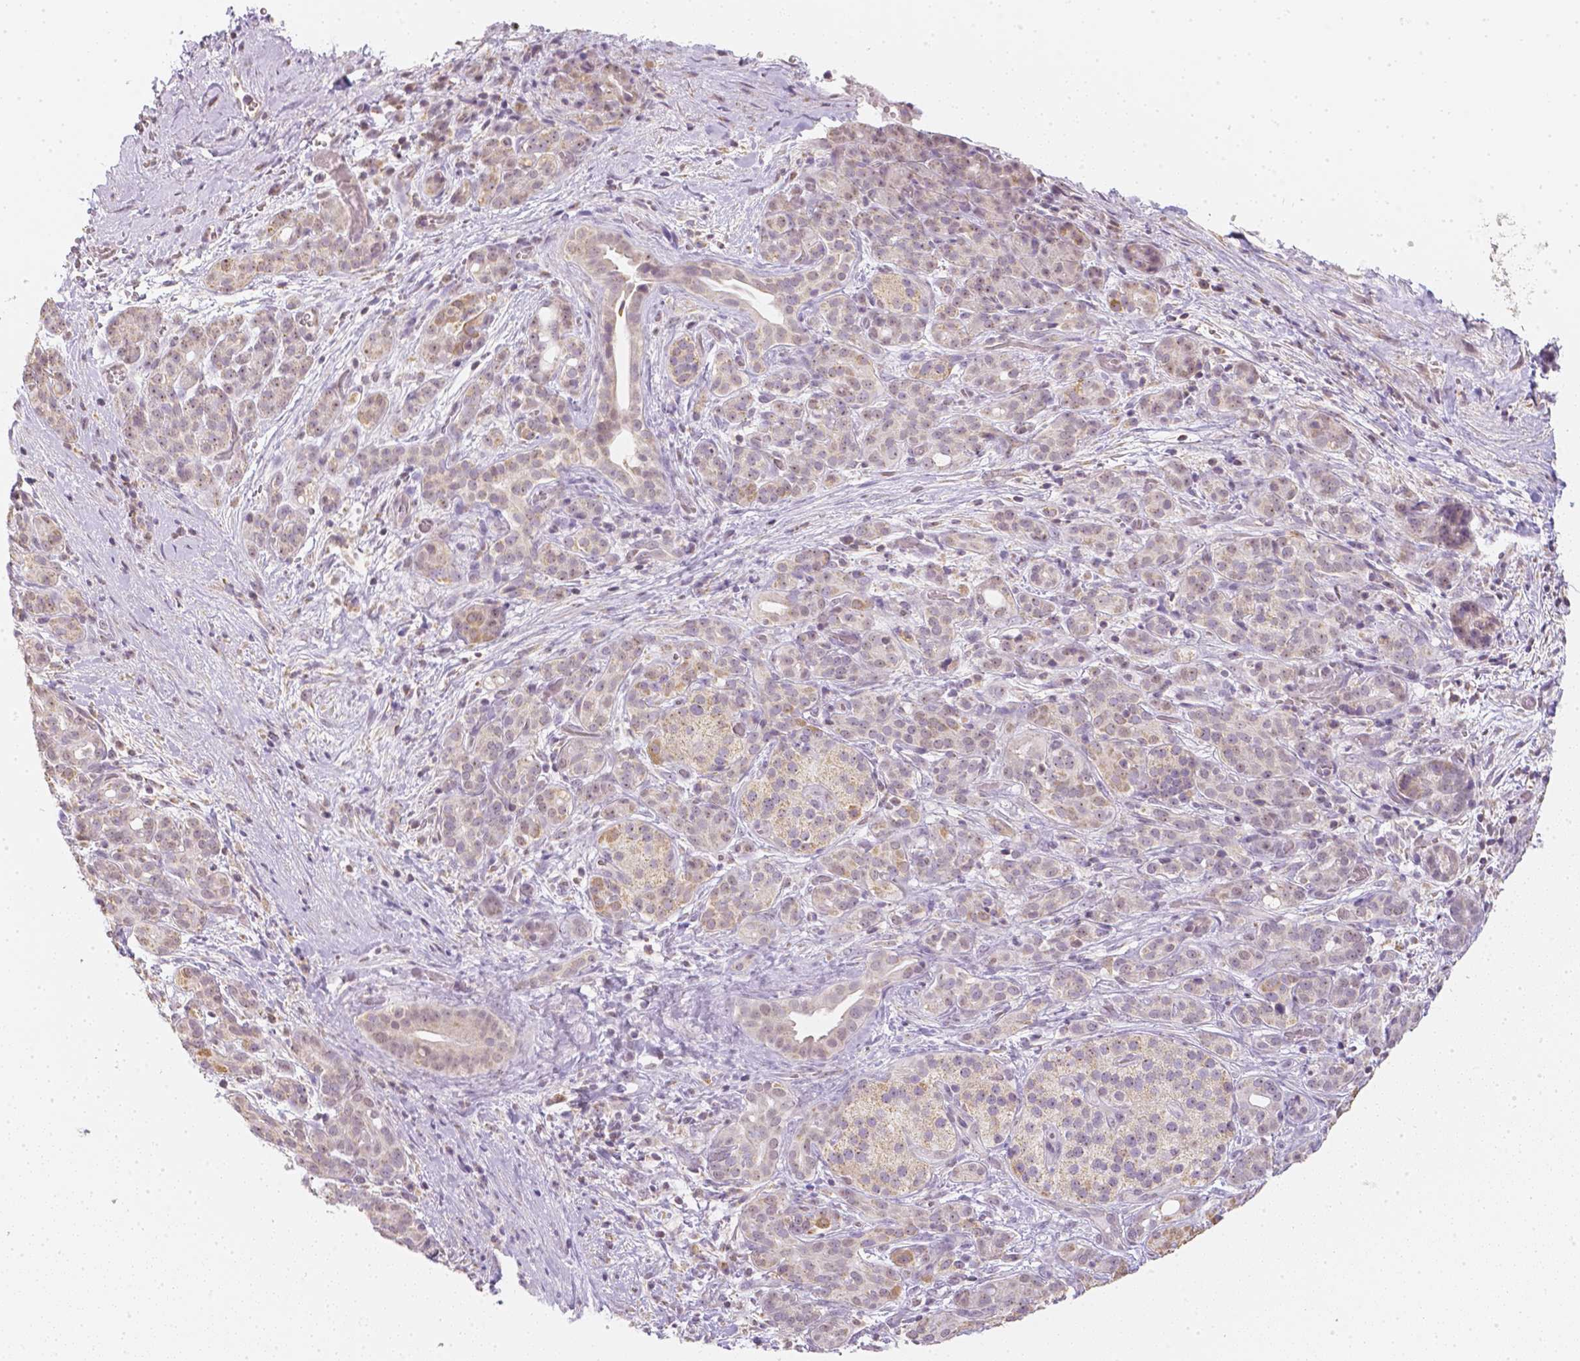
{"staining": {"intensity": "moderate", "quantity": ">75%", "location": "cytoplasmic/membranous,nuclear"}, "tissue": "pancreatic cancer", "cell_type": "Tumor cells", "image_type": "cancer", "snomed": [{"axis": "morphology", "description": "Adenocarcinoma, NOS"}, {"axis": "topography", "description": "Pancreas"}], "caption": "Brown immunohistochemical staining in human pancreatic cancer (adenocarcinoma) displays moderate cytoplasmic/membranous and nuclear staining in approximately >75% of tumor cells.", "gene": "NVL", "patient": {"sex": "male", "age": 44}}